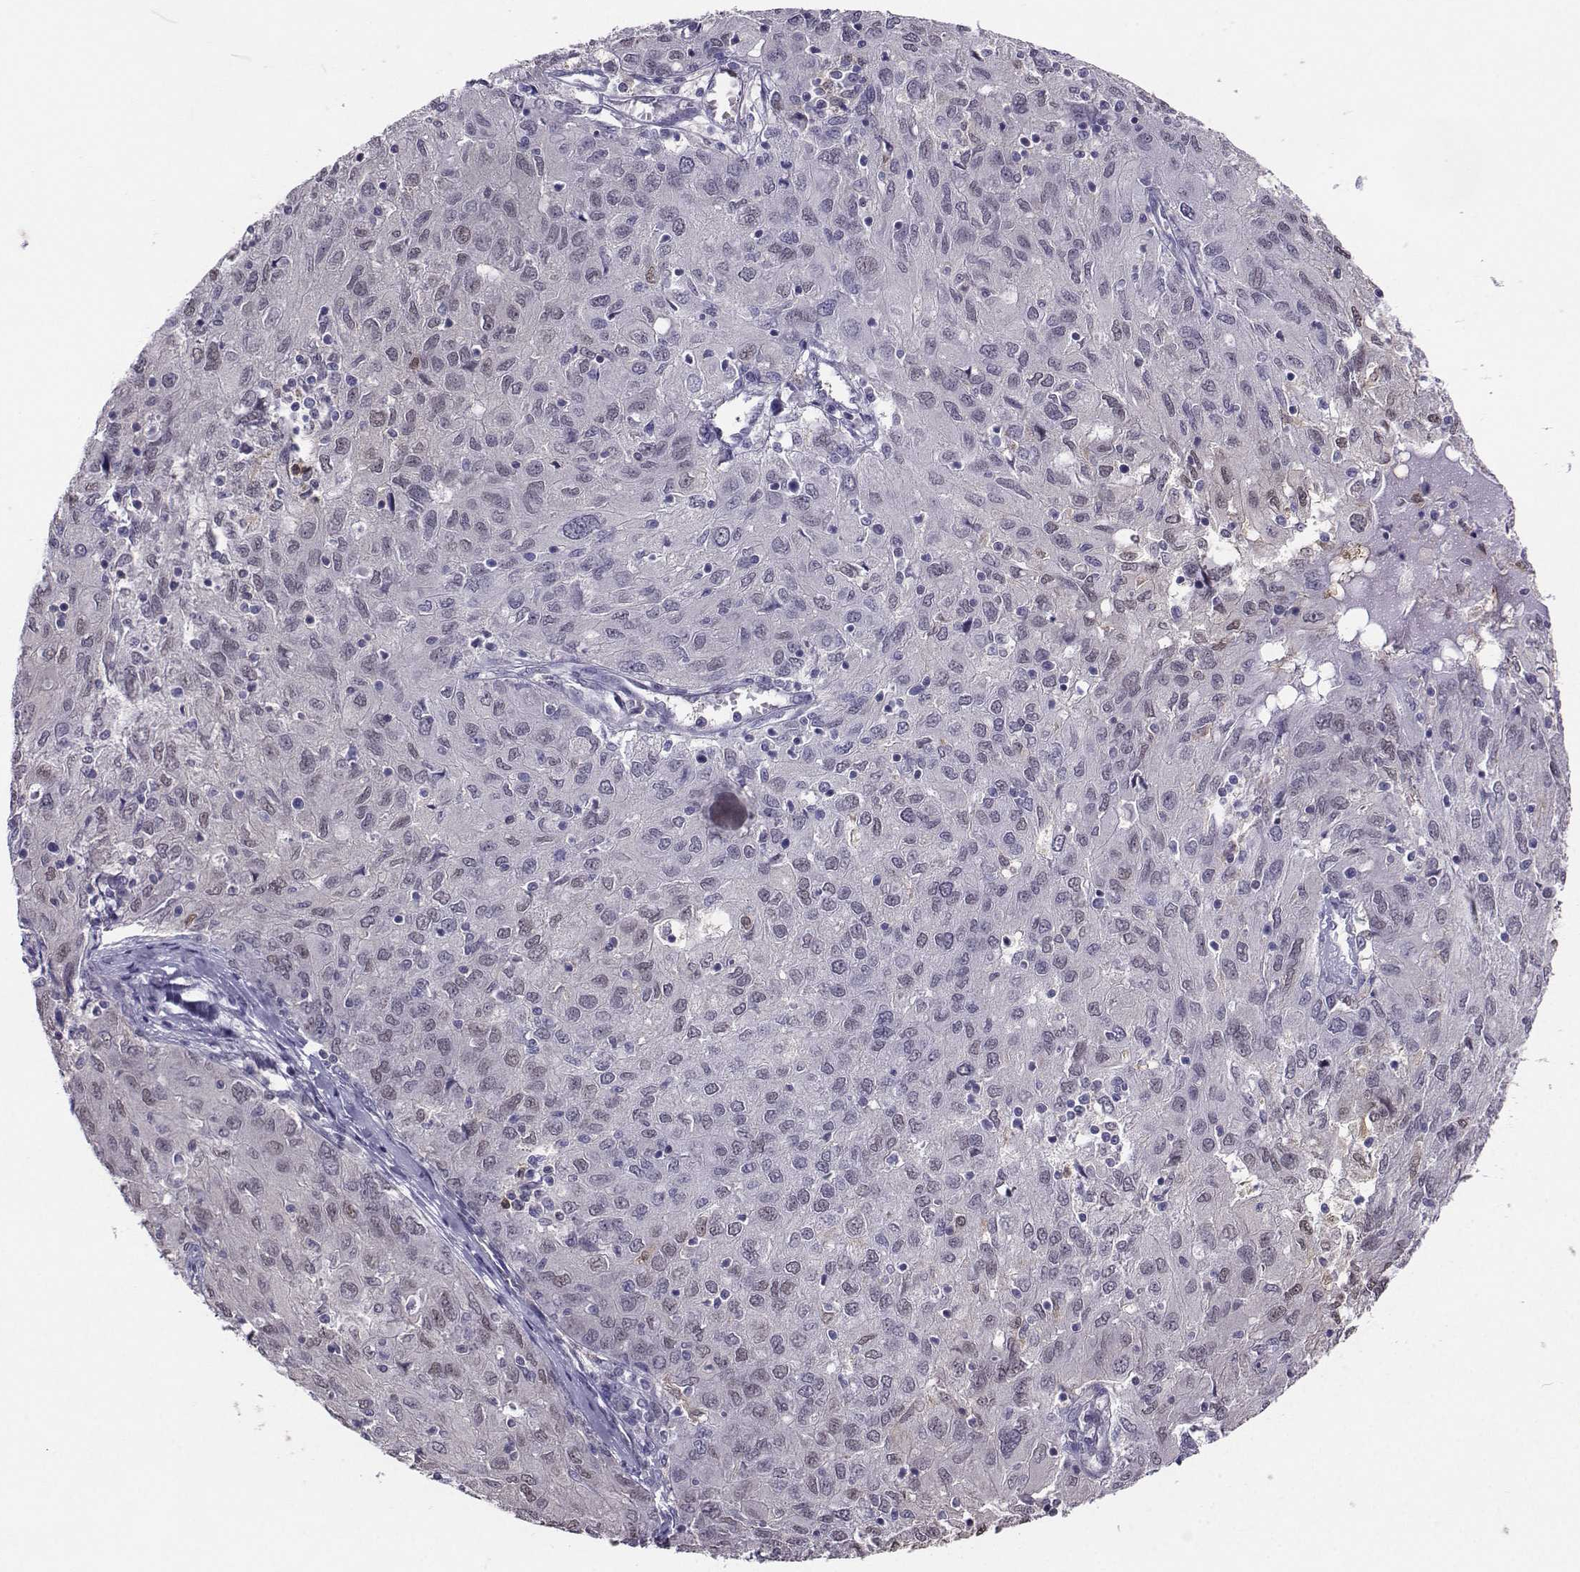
{"staining": {"intensity": "negative", "quantity": "none", "location": "none"}, "tissue": "ovarian cancer", "cell_type": "Tumor cells", "image_type": "cancer", "snomed": [{"axis": "morphology", "description": "Carcinoma, endometroid"}, {"axis": "topography", "description": "Ovary"}], "caption": "Histopathology image shows no protein expression in tumor cells of ovarian endometroid carcinoma tissue. The staining is performed using DAB (3,3'-diaminobenzidine) brown chromogen with nuclei counter-stained in using hematoxylin.", "gene": "PGK1", "patient": {"sex": "female", "age": 50}}